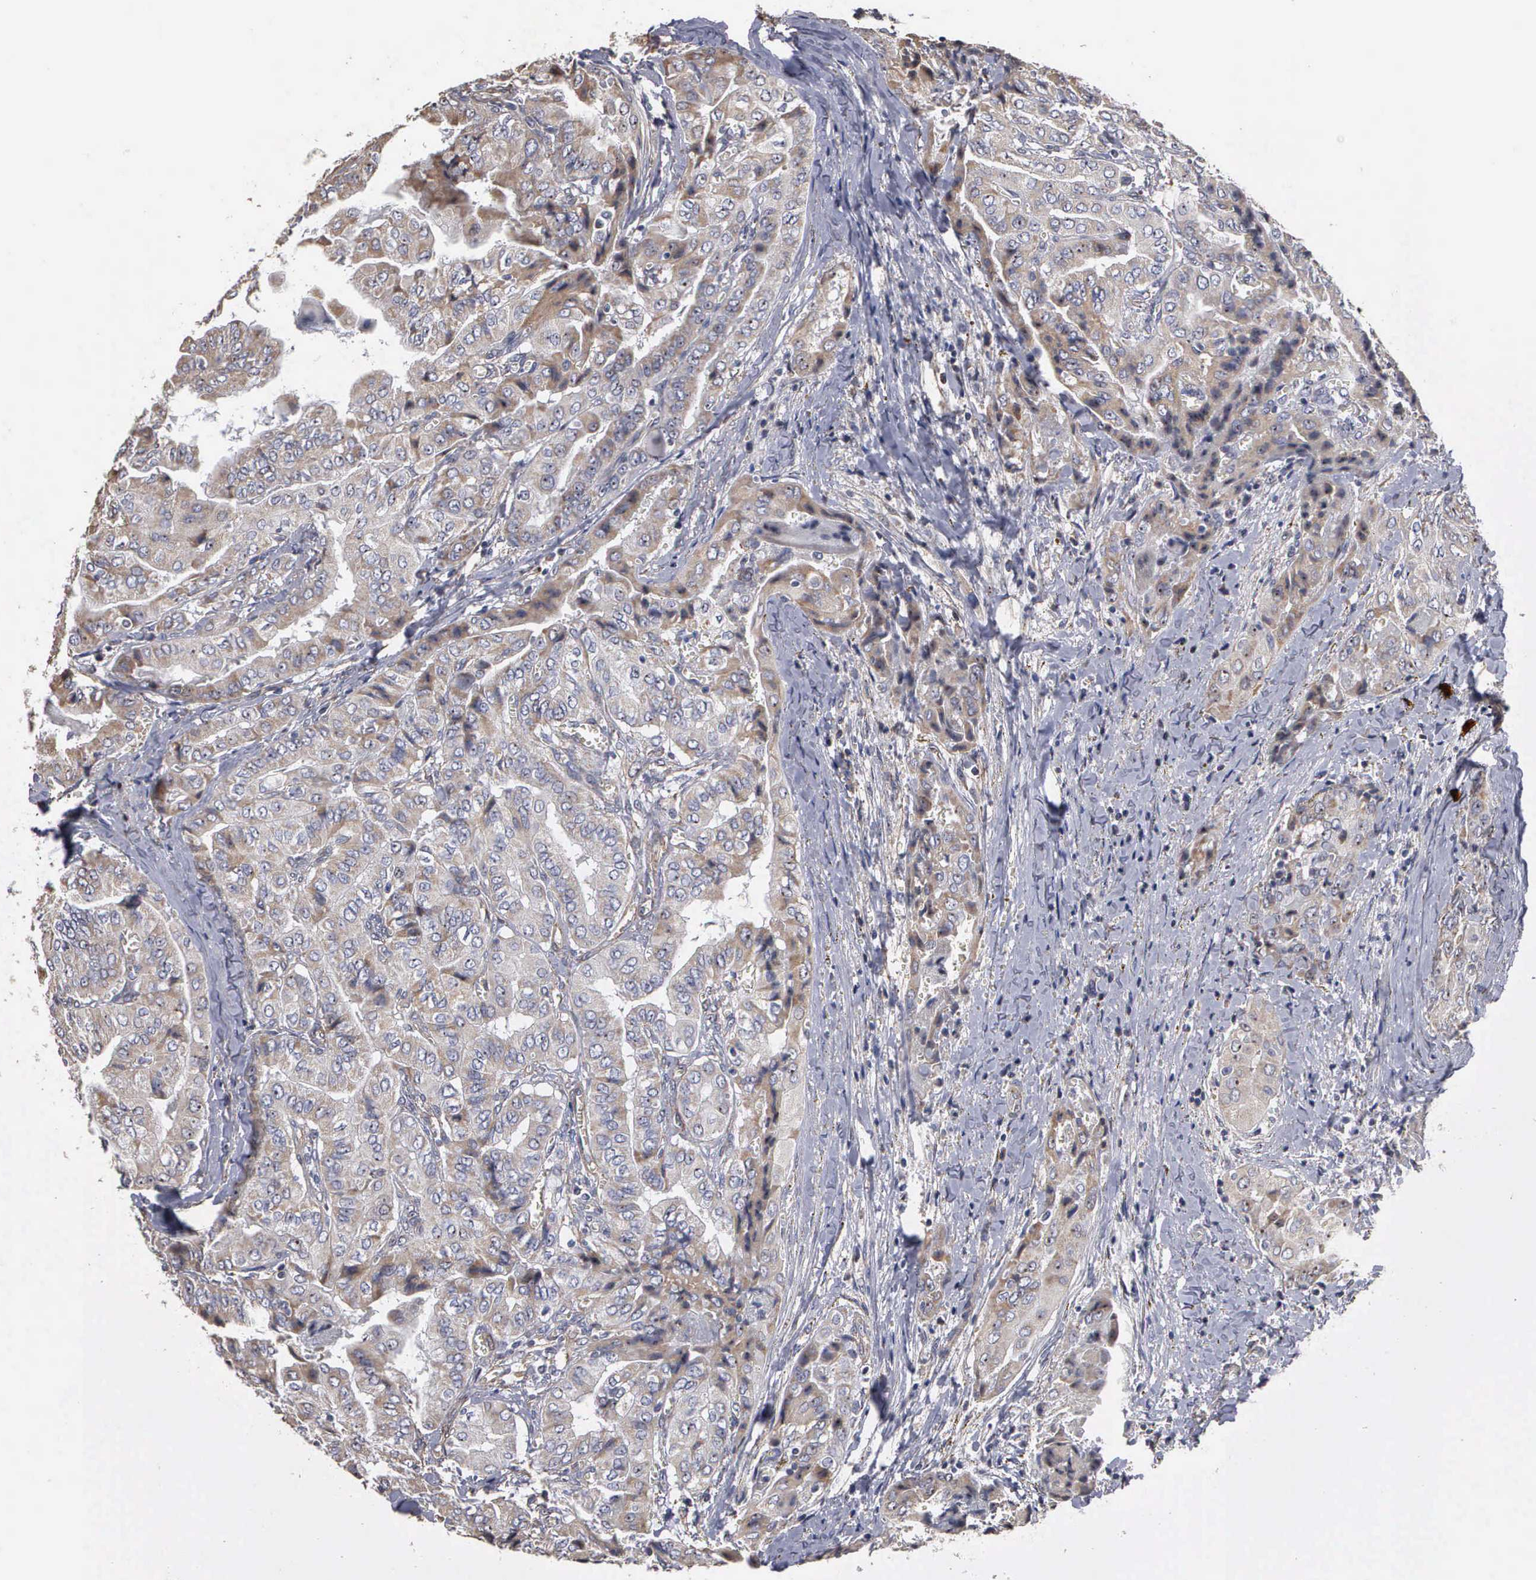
{"staining": {"intensity": "weak", "quantity": "25%-75%", "location": "cytoplasmic/membranous"}, "tissue": "thyroid cancer", "cell_type": "Tumor cells", "image_type": "cancer", "snomed": [{"axis": "morphology", "description": "Papillary adenocarcinoma, NOS"}, {"axis": "topography", "description": "Thyroid gland"}], "caption": "Immunohistochemical staining of human thyroid cancer shows weak cytoplasmic/membranous protein staining in approximately 25%-75% of tumor cells.", "gene": "NGDN", "patient": {"sex": "female", "age": 71}}